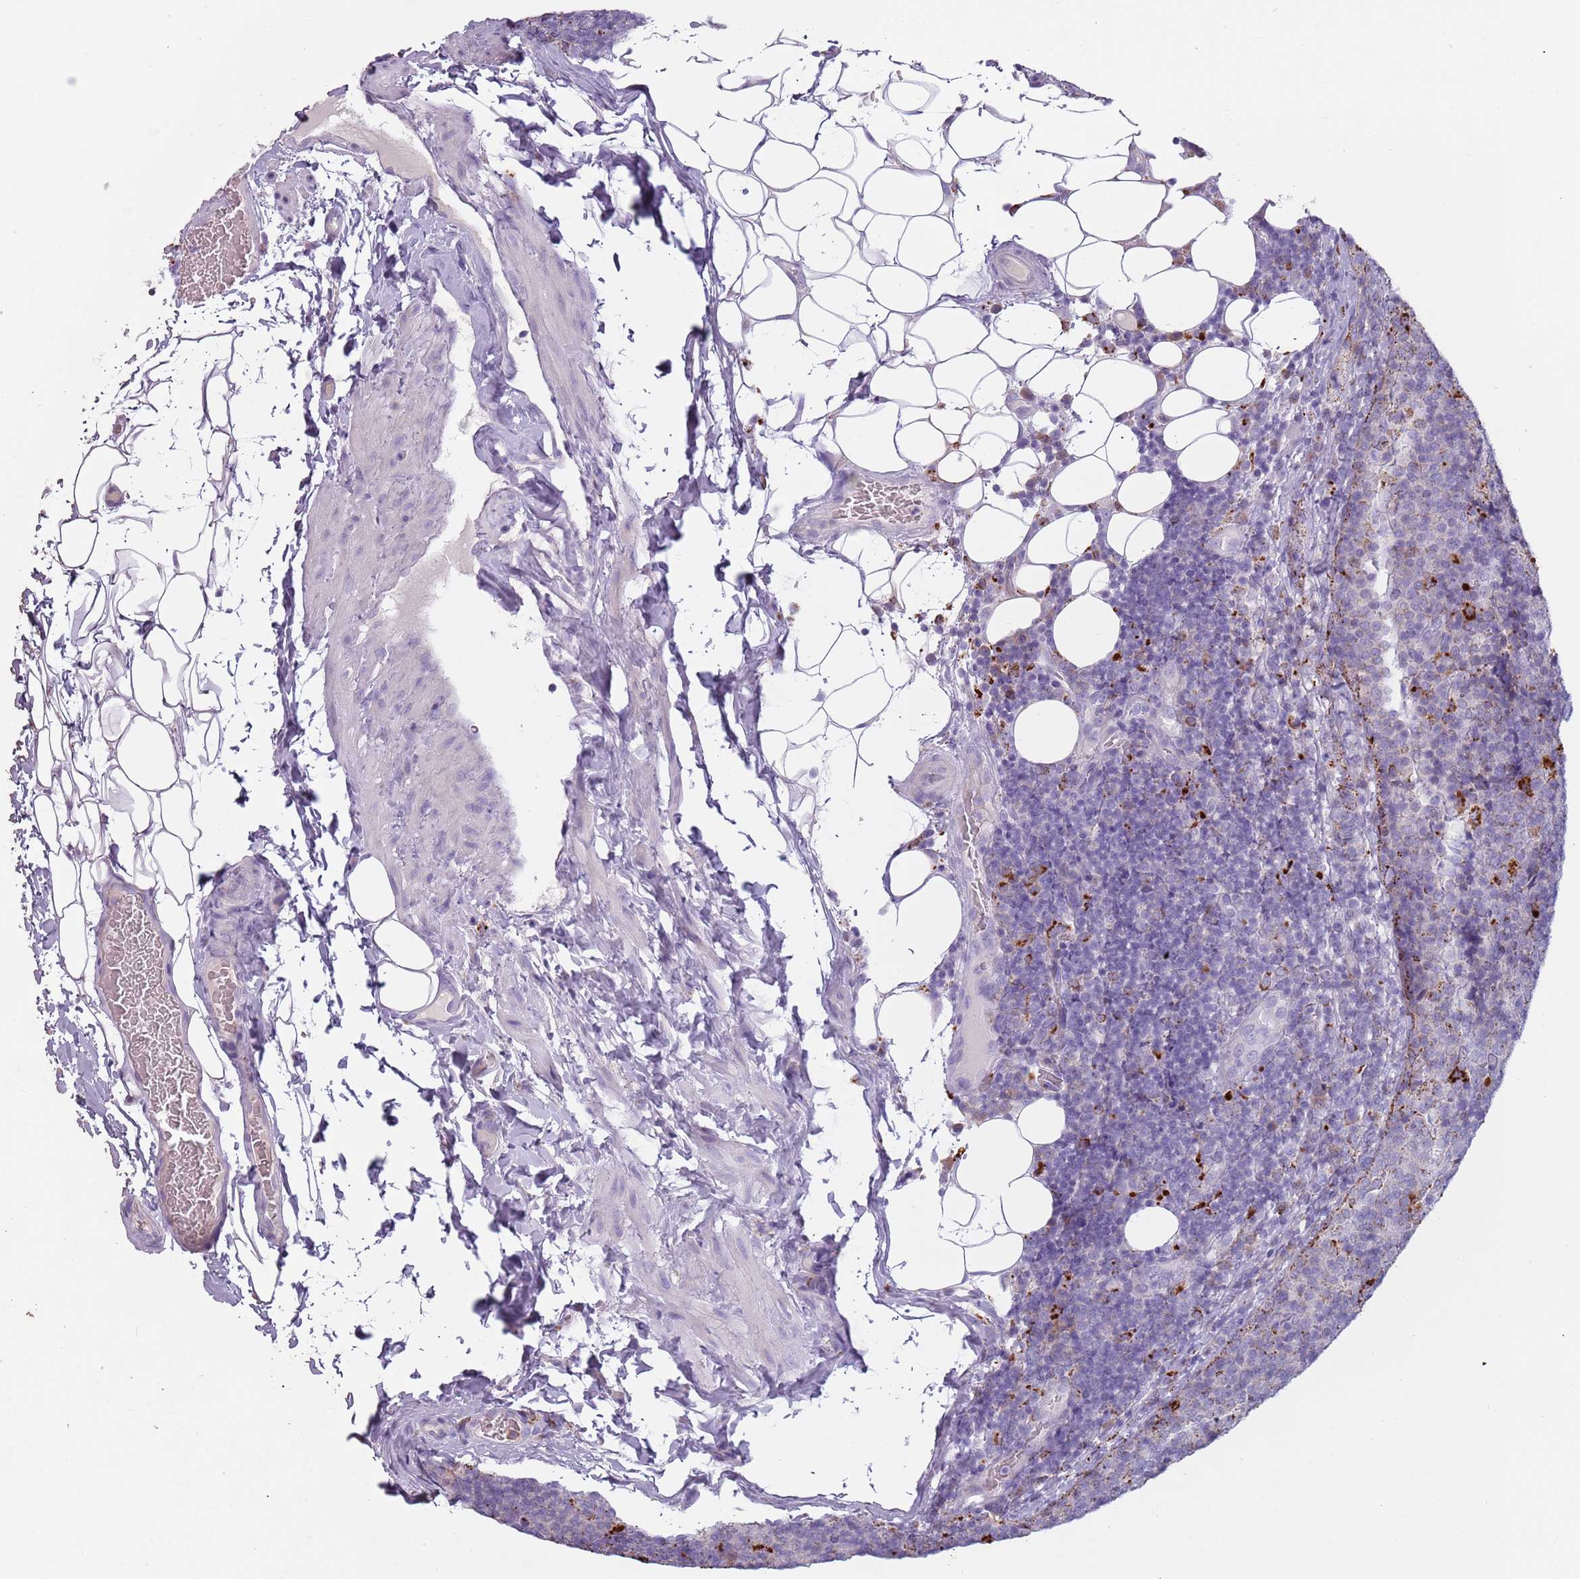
{"staining": {"intensity": "negative", "quantity": "none", "location": "none"}, "tissue": "lymph node", "cell_type": "Germinal center cells", "image_type": "normal", "snomed": [{"axis": "morphology", "description": "Normal tissue, NOS"}, {"axis": "topography", "description": "Lymph node"}], "caption": "Immunohistochemistry (IHC) photomicrograph of normal lymph node: lymph node stained with DAB shows no significant protein positivity in germinal center cells.", "gene": "NWD2", "patient": {"sex": "female", "age": 31}}